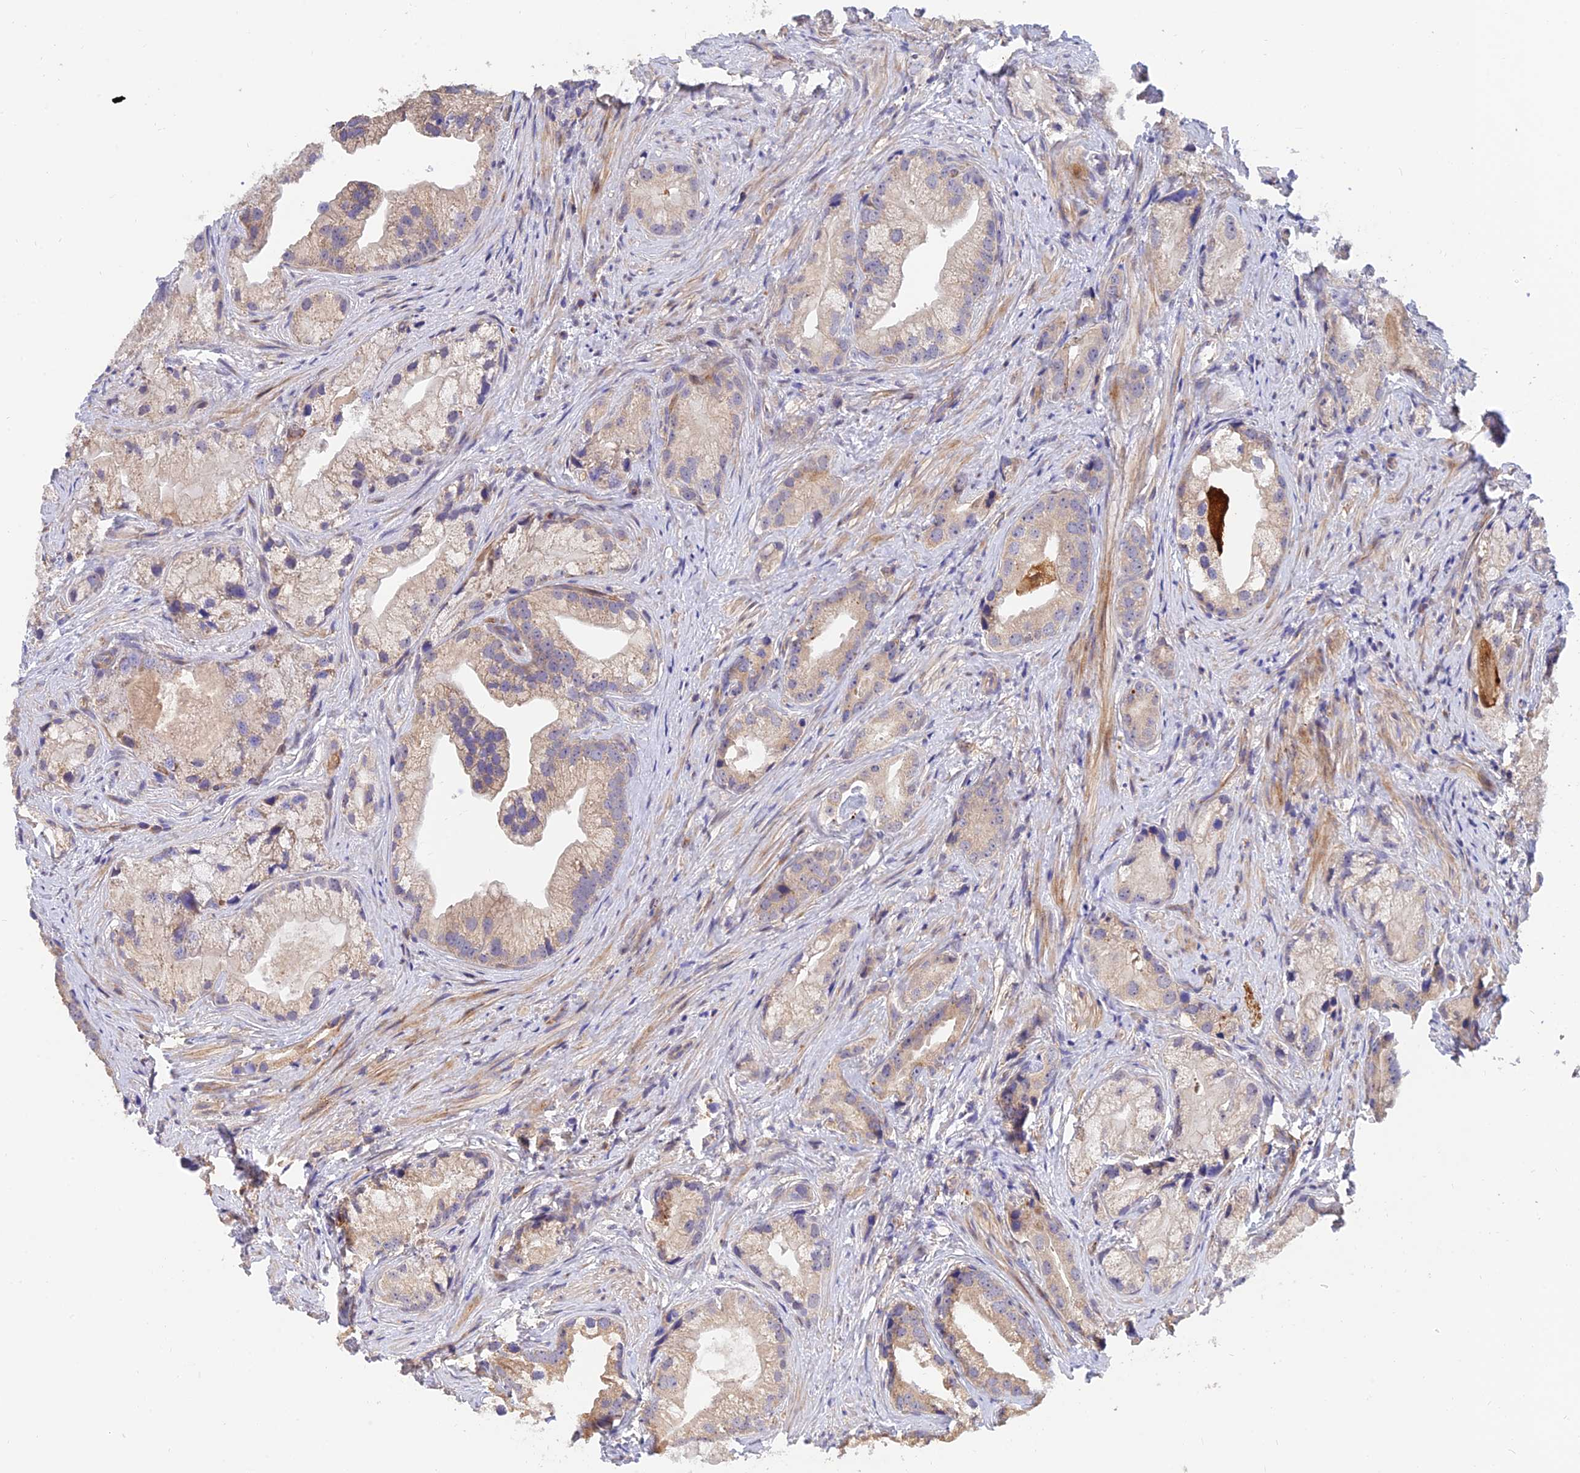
{"staining": {"intensity": "negative", "quantity": "none", "location": "none"}, "tissue": "prostate cancer", "cell_type": "Tumor cells", "image_type": "cancer", "snomed": [{"axis": "morphology", "description": "Adenocarcinoma, Low grade"}, {"axis": "topography", "description": "Prostate"}], "caption": "A high-resolution histopathology image shows immunohistochemistry (IHC) staining of prostate cancer, which demonstrates no significant positivity in tumor cells. (DAB (3,3'-diaminobenzidine) immunohistochemistry (IHC) visualized using brightfield microscopy, high magnification).", "gene": "MRPL35", "patient": {"sex": "male", "age": 71}}